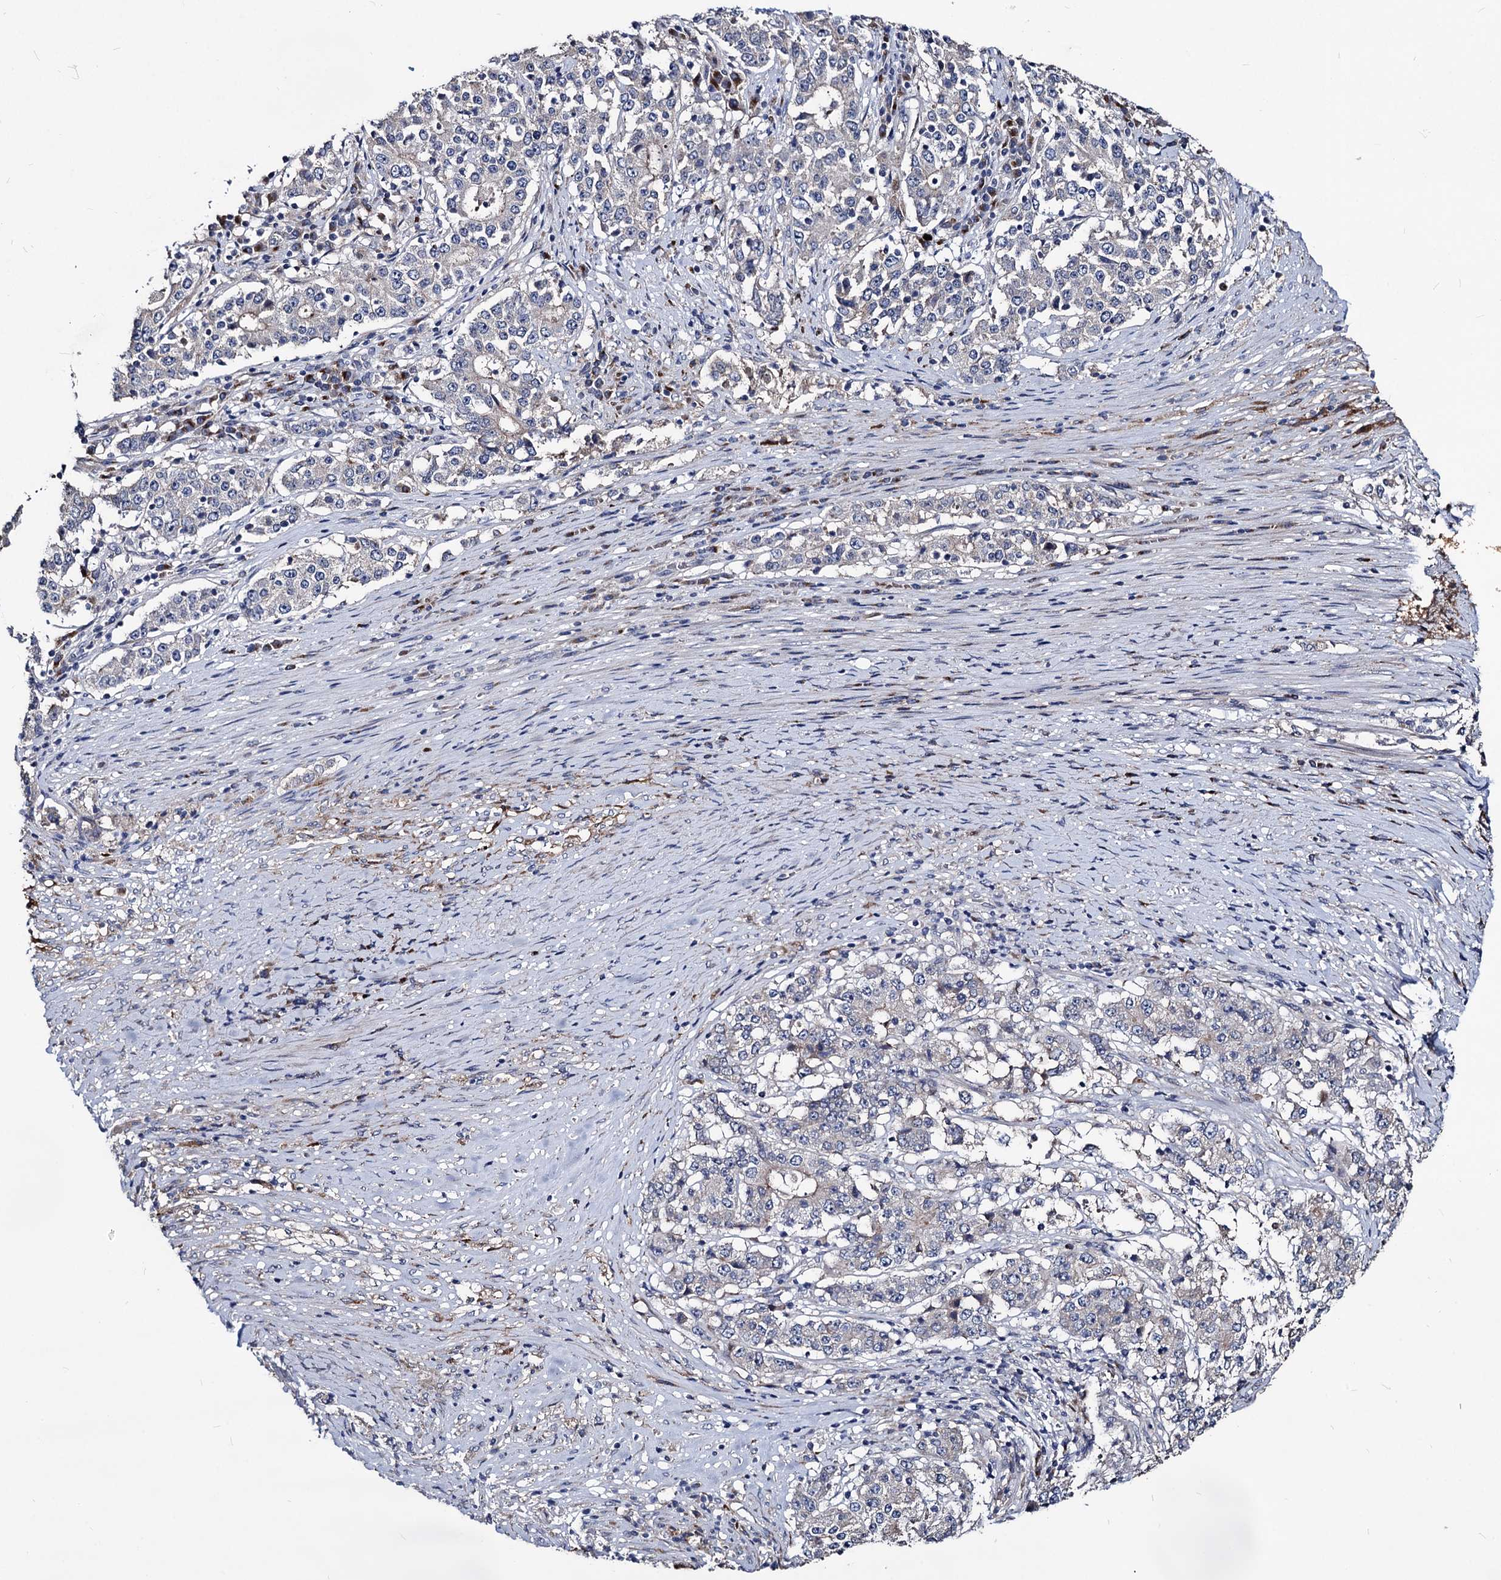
{"staining": {"intensity": "negative", "quantity": "none", "location": "none"}, "tissue": "stomach cancer", "cell_type": "Tumor cells", "image_type": "cancer", "snomed": [{"axis": "morphology", "description": "Adenocarcinoma, NOS"}, {"axis": "topography", "description": "Stomach"}], "caption": "IHC photomicrograph of stomach cancer stained for a protein (brown), which shows no staining in tumor cells. The staining is performed using DAB brown chromogen with nuclei counter-stained in using hematoxylin.", "gene": "SMAGP", "patient": {"sex": "male", "age": 59}}